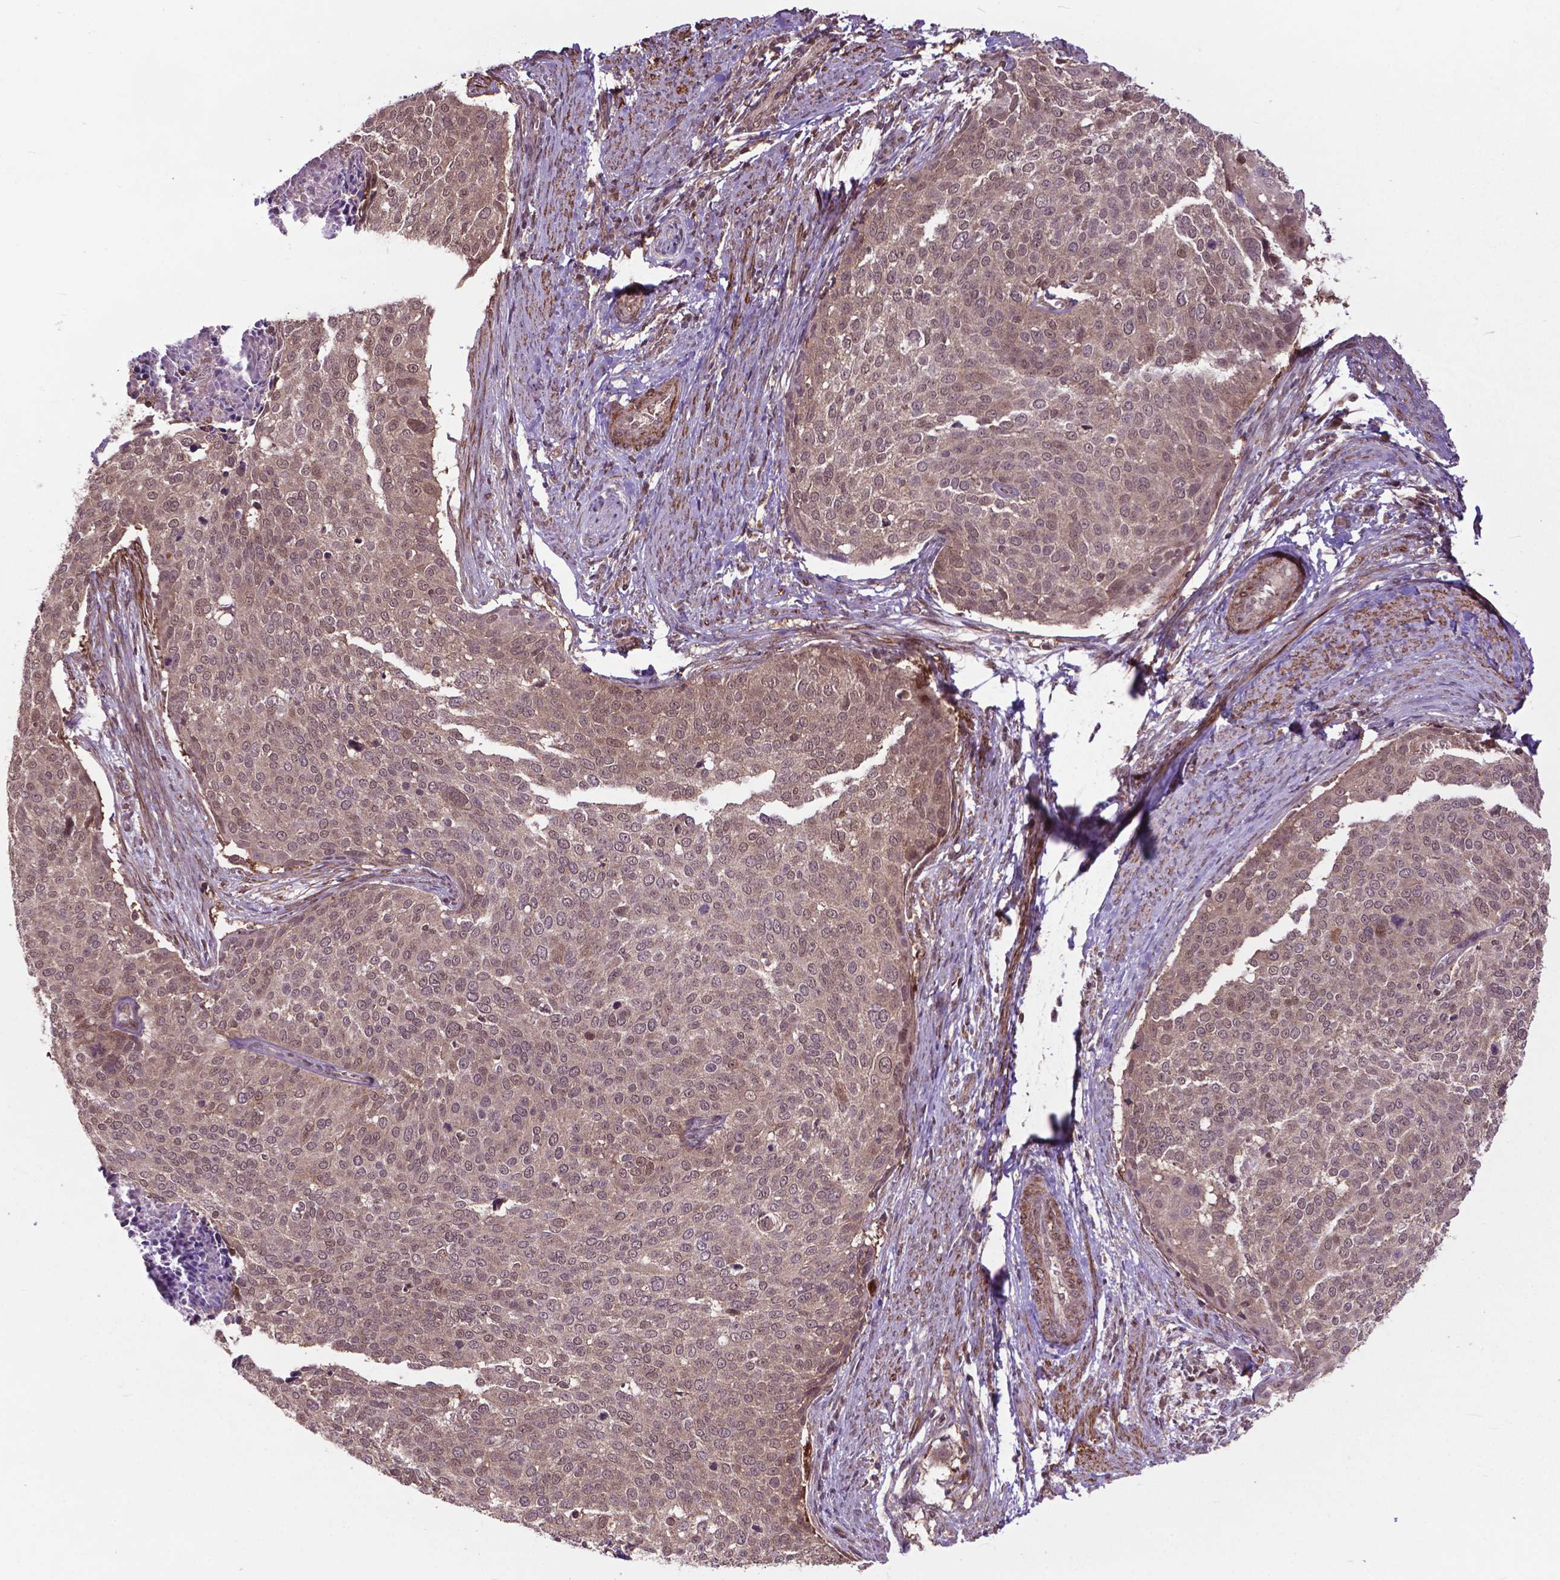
{"staining": {"intensity": "weak", "quantity": ">75%", "location": "cytoplasmic/membranous,nuclear"}, "tissue": "cervical cancer", "cell_type": "Tumor cells", "image_type": "cancer", "snomed": [{"axis": "morphology", "description": "Squamous cell carcinoma, NOS"}, {"axis": "topography", "description": "Cervix"}], "caption": "This photomicrograph demonstrates cervical squamous cell carcinoma stained with immunohistochemistry (IHC) to label a protein in brown. The cytoplasmic/membranous and nuclear of tumor cells show weak positivity for the protein. Nuclei are counter-stained blue.", "gene": "OTUB1", "patient": {"sex": "female", "age": 39}}